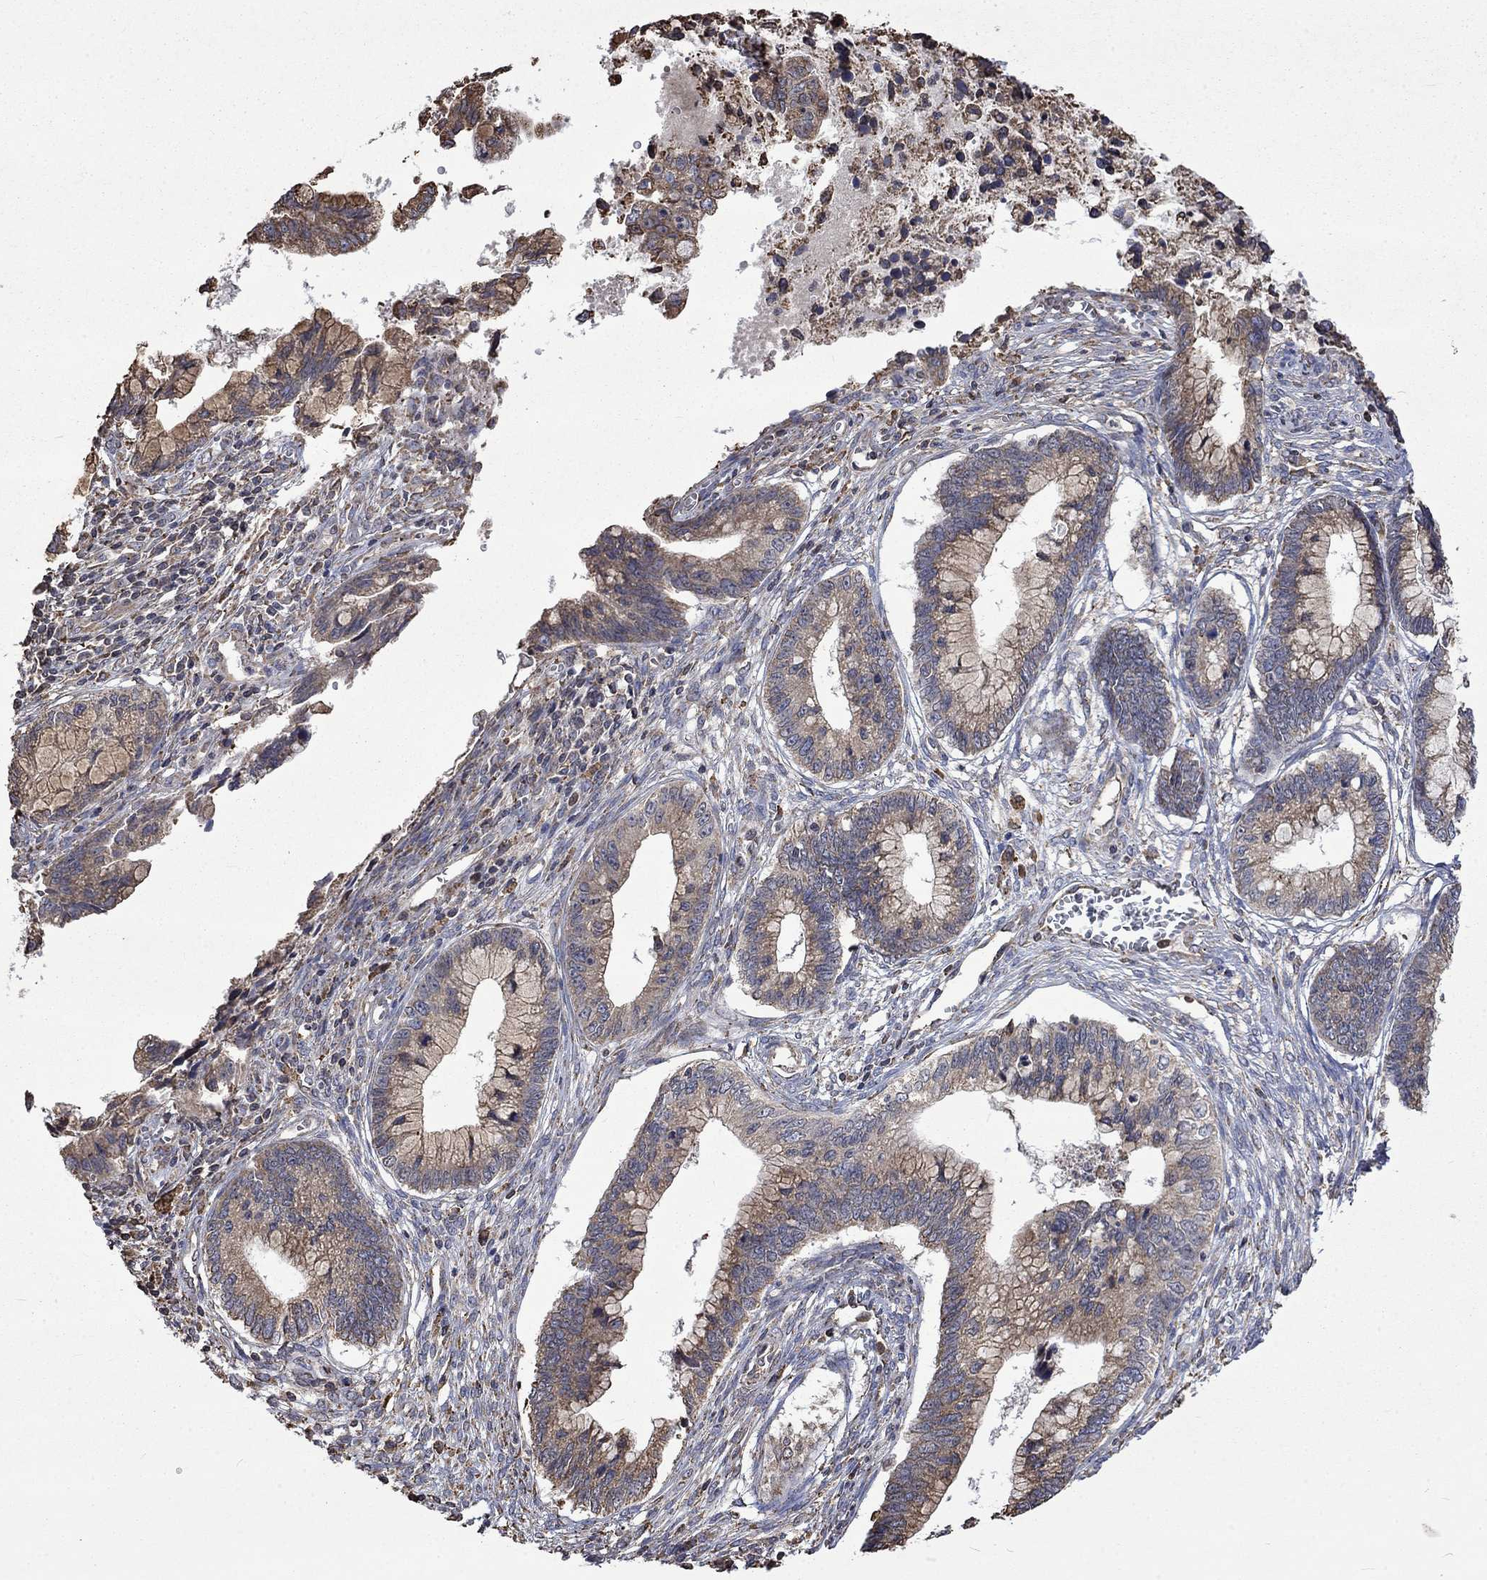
{"staining": {"intensity": "moderate", "quantity": "25%-75%", "location": "cytoplasmic/membranous"}, "tissue": "cervical cancer", "cell_type": "Tumor cells", "image_type": "cancer", "snomed": [{"axis": "morphology", "description": "Adenocarcinoma, NOS"}, {"axis": "topography", "description": "Cervix"}], "caption": "A micrograph of cervical adenocarcinoma stained for a protein demonstrates moderate cytoplasmic/membranous brown staining in tumor cells.", "gene": "ESRRA", "patient": {"sex": "female", "age": 44}}